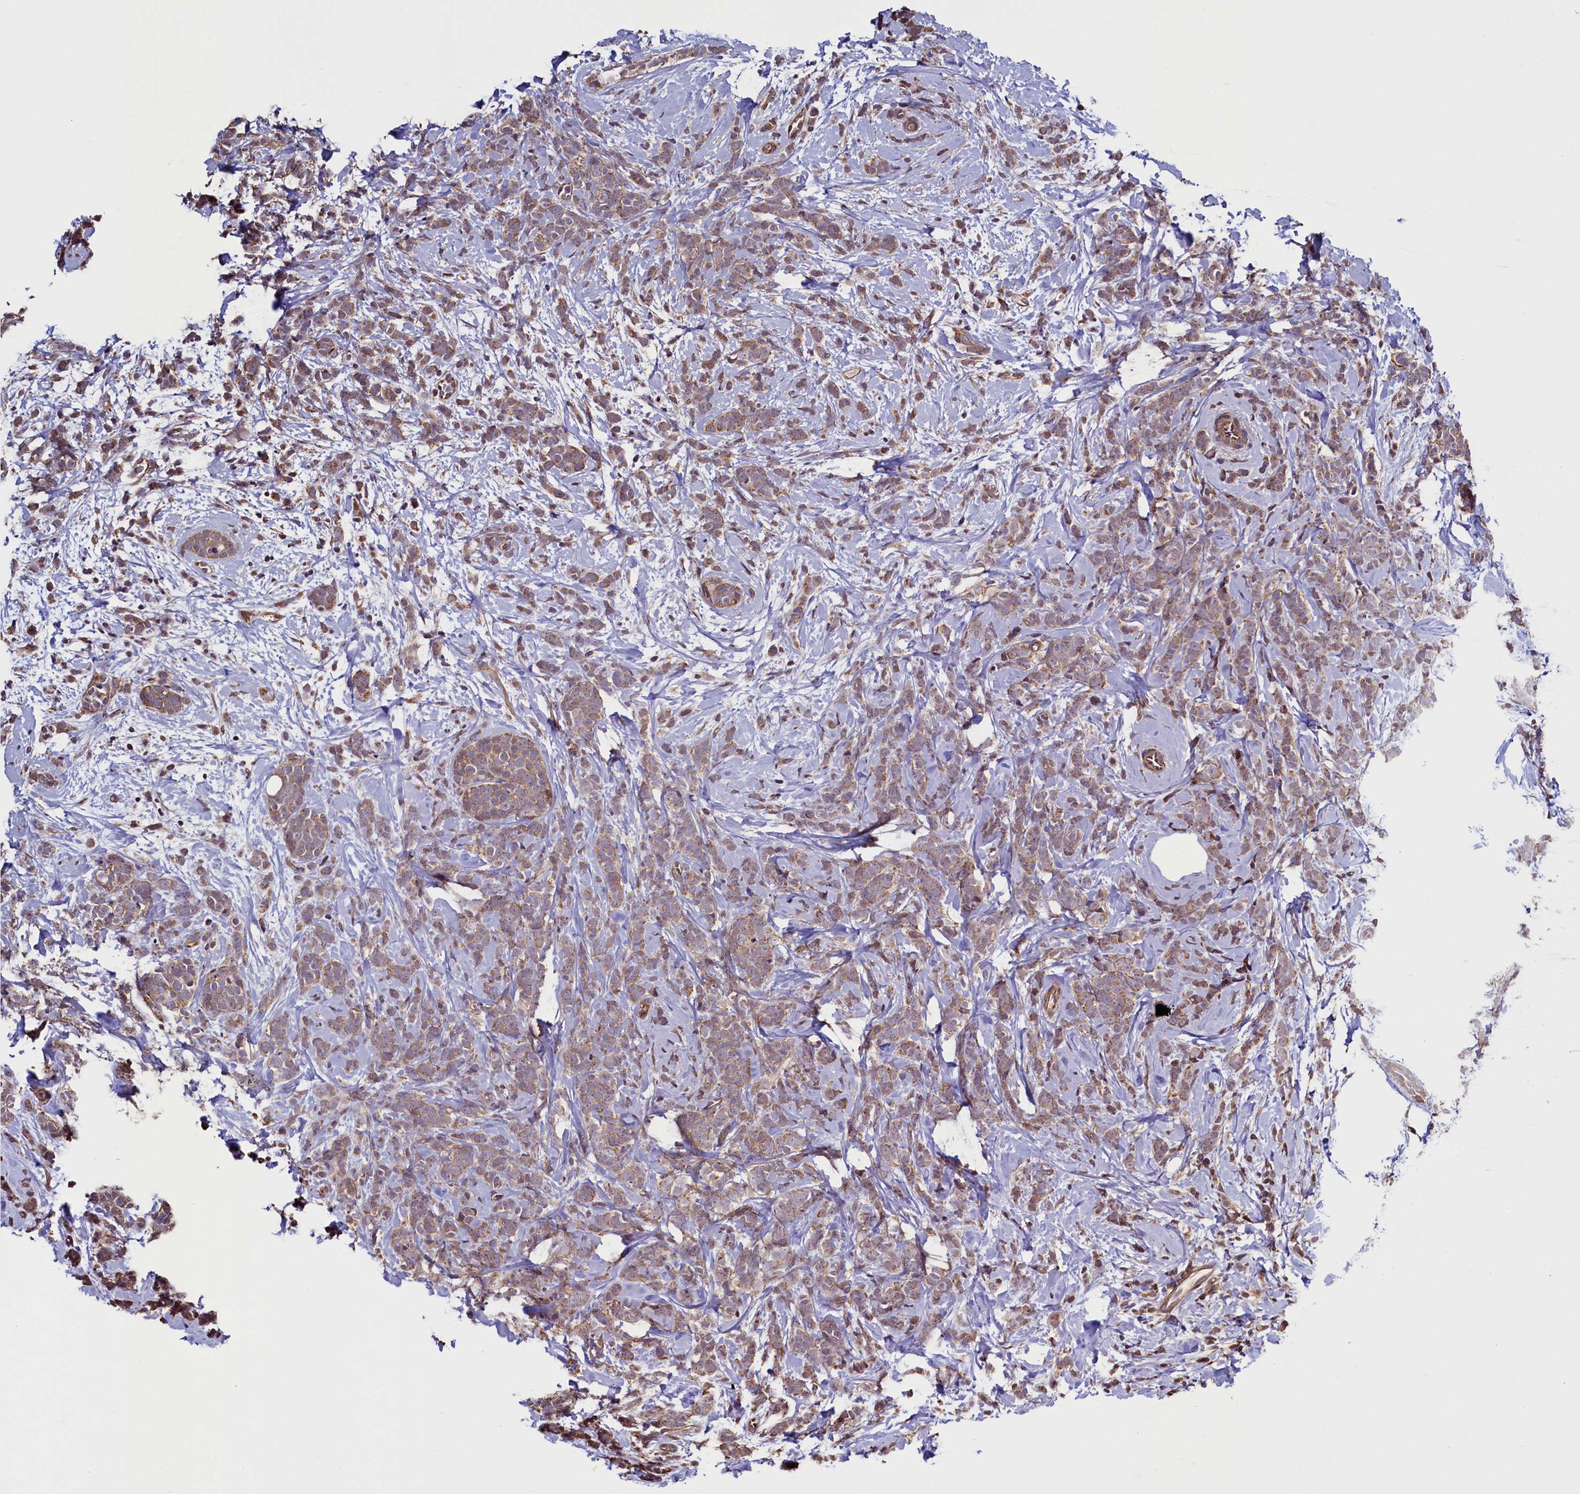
{"staining": {"intensity": "moderate", "quantity": ">75%", "location": "cytoplasmic/membranous"}, "tissue": "breast cancer", "cell_type": "Tumor cells", "image_type": "cancer", "snomed": [{"axis": "morphology", "description": "Lobular carcinoma"}, {"axis": "topography", "description": "Breast"}], "caption": "The image shows staining of breast cancer (lobular carcinoma), revealing moderate cytoplasmic/membranous protein staining (brown color) within tumor cells. (brown staining indicates protein expression, while blue staining denotes nuclei).", "gene": "RBFA", "patient": {"sex": "female", "age": 58}}